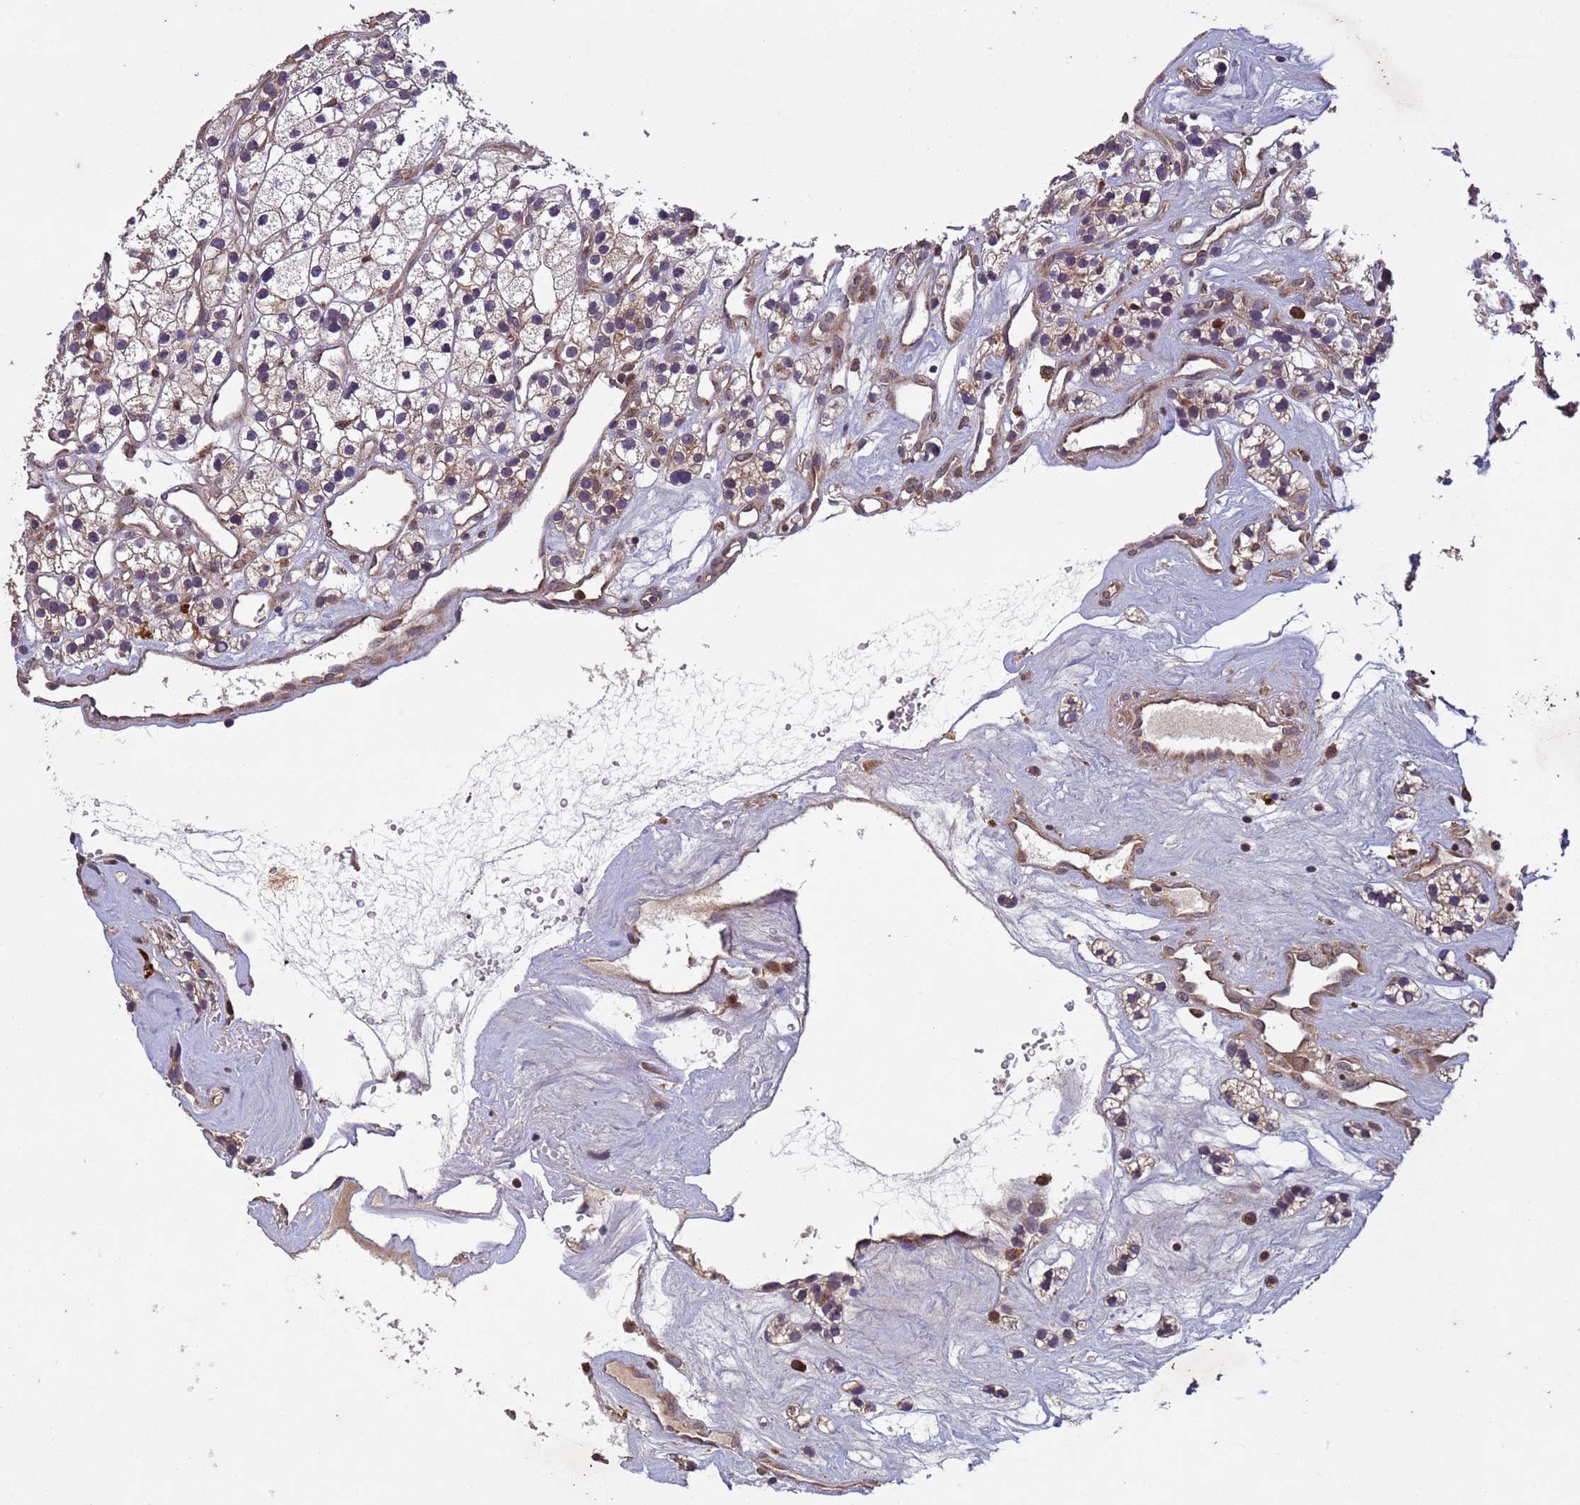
{"staining": {"intensity": "moderate", "quantity": "<25%", "location": "cytoplasmic/membranous"}, "tissue": "renal cancer", "cell_type": "Tumor cells", "image_type": "cancer", "snomed": [{"axis": "morphology", "description": "Adenocarcinoma, NOS"}, {"axis": "topography", "description": "Kidney"}], "caption": "Immunohistochemistry (DAB (3,3'-diaminobenzidine)) staining of human adenocarcinoma (renal) exhibits moderate cytoplasmic/membranous protein positivity in approximately <25% of tumor cells.", "gene": "FASTKD1", "patient": {"sex": "female", "age": 57}}